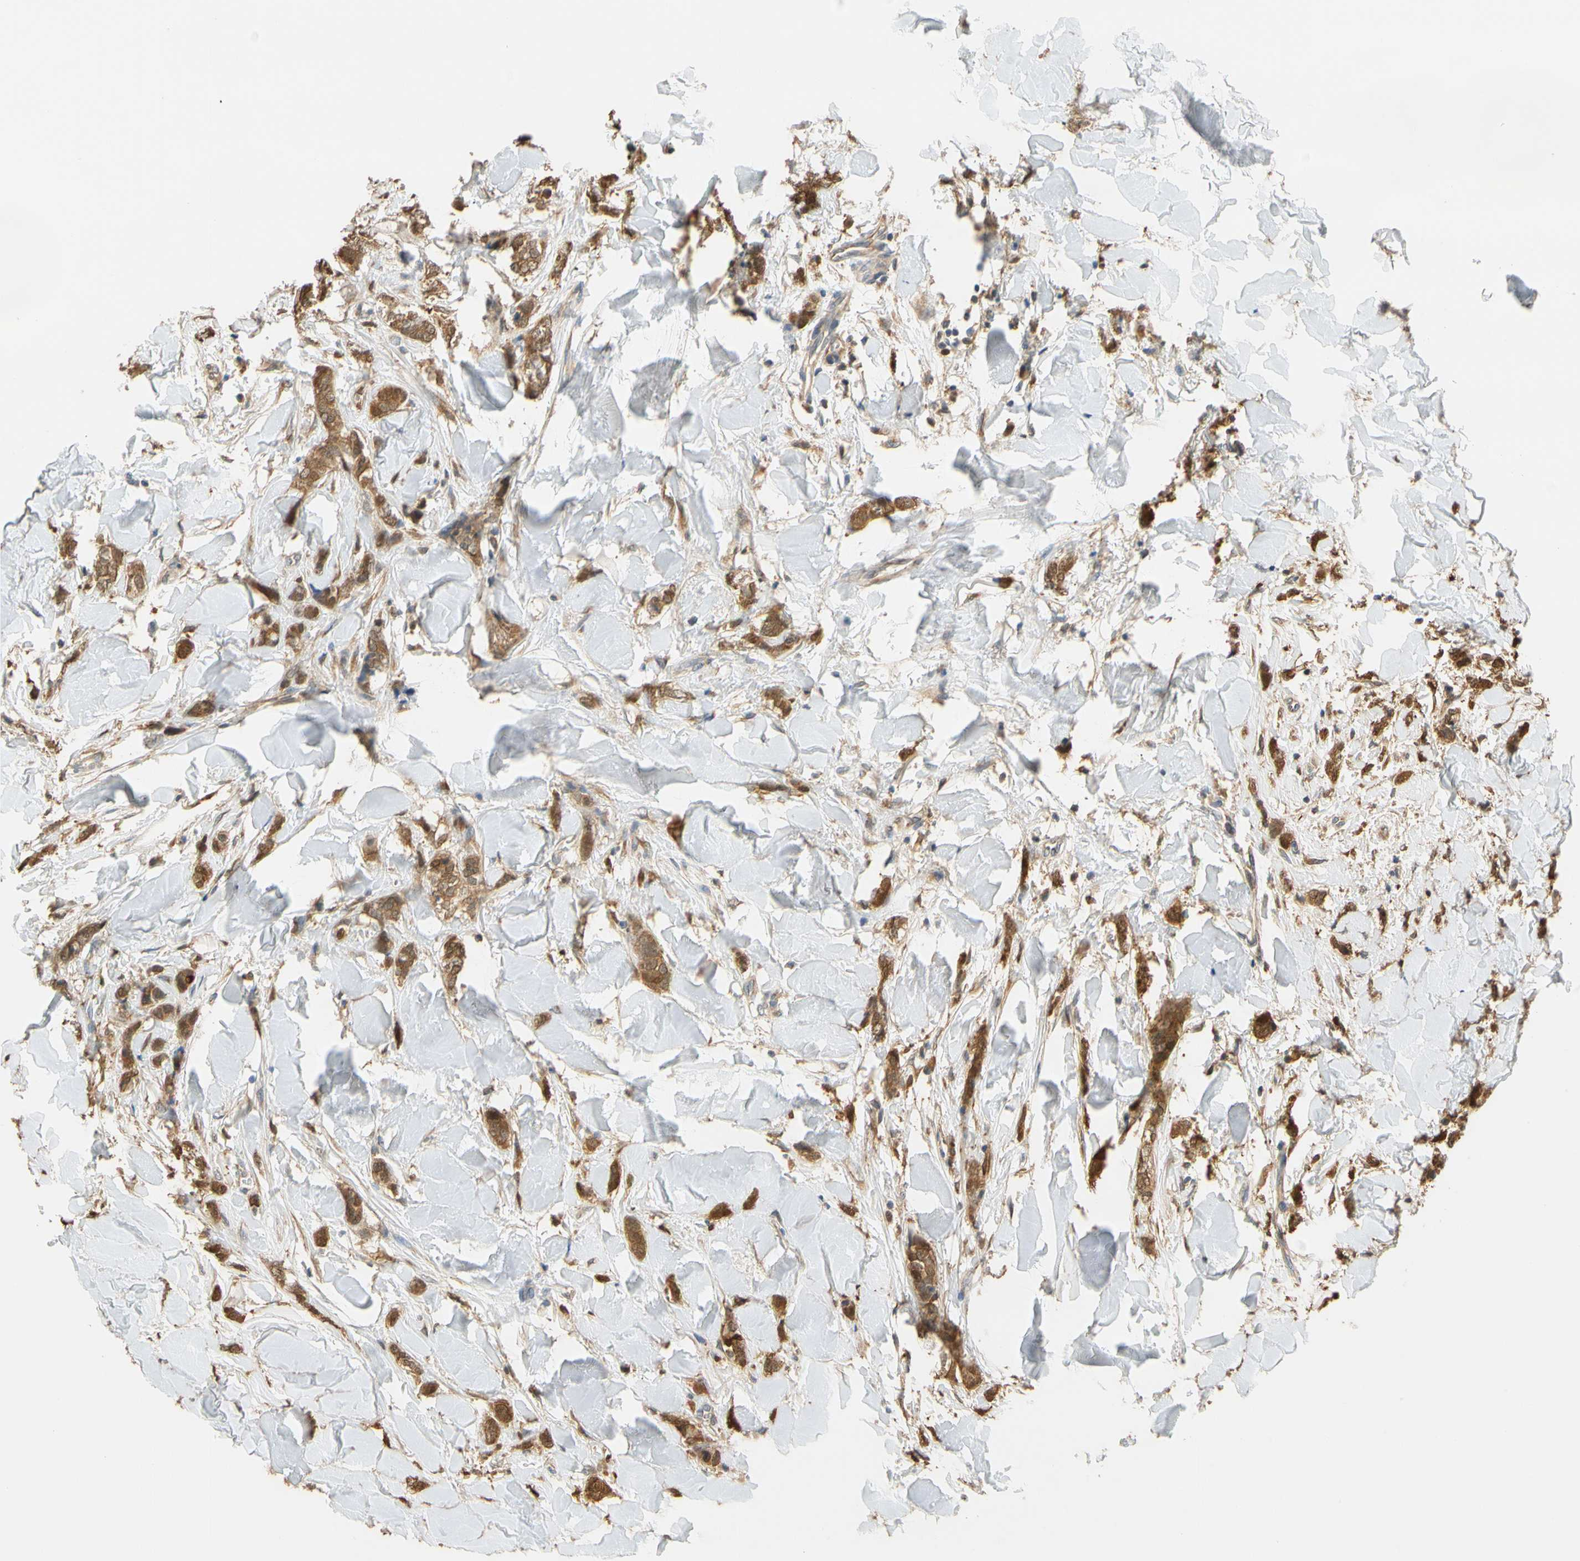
{"staining": {"intensity": "moderate", "quantity": ">75%", "location": "cytoplasmic/membranous"}, "tissue": "breast cancer", "cell_type": "Tumor cells", "image_type": "cancer", "snomed": [{"axis": "morphology", "description": "Lobular carcinoma"}, {"axis": "topography", "description": "Skin"}, {"axis": "topography", "description": "Breast"}], "caption": "A histopathology image showing moderate cytoplasmic/membranous staining in approximately >75% of tumor cells in breast lobular carcinoma, as visualized by brown immunohistochemical staining.", "gene": "GPSM2", "patient": {"sex": "female", "age": 46}}